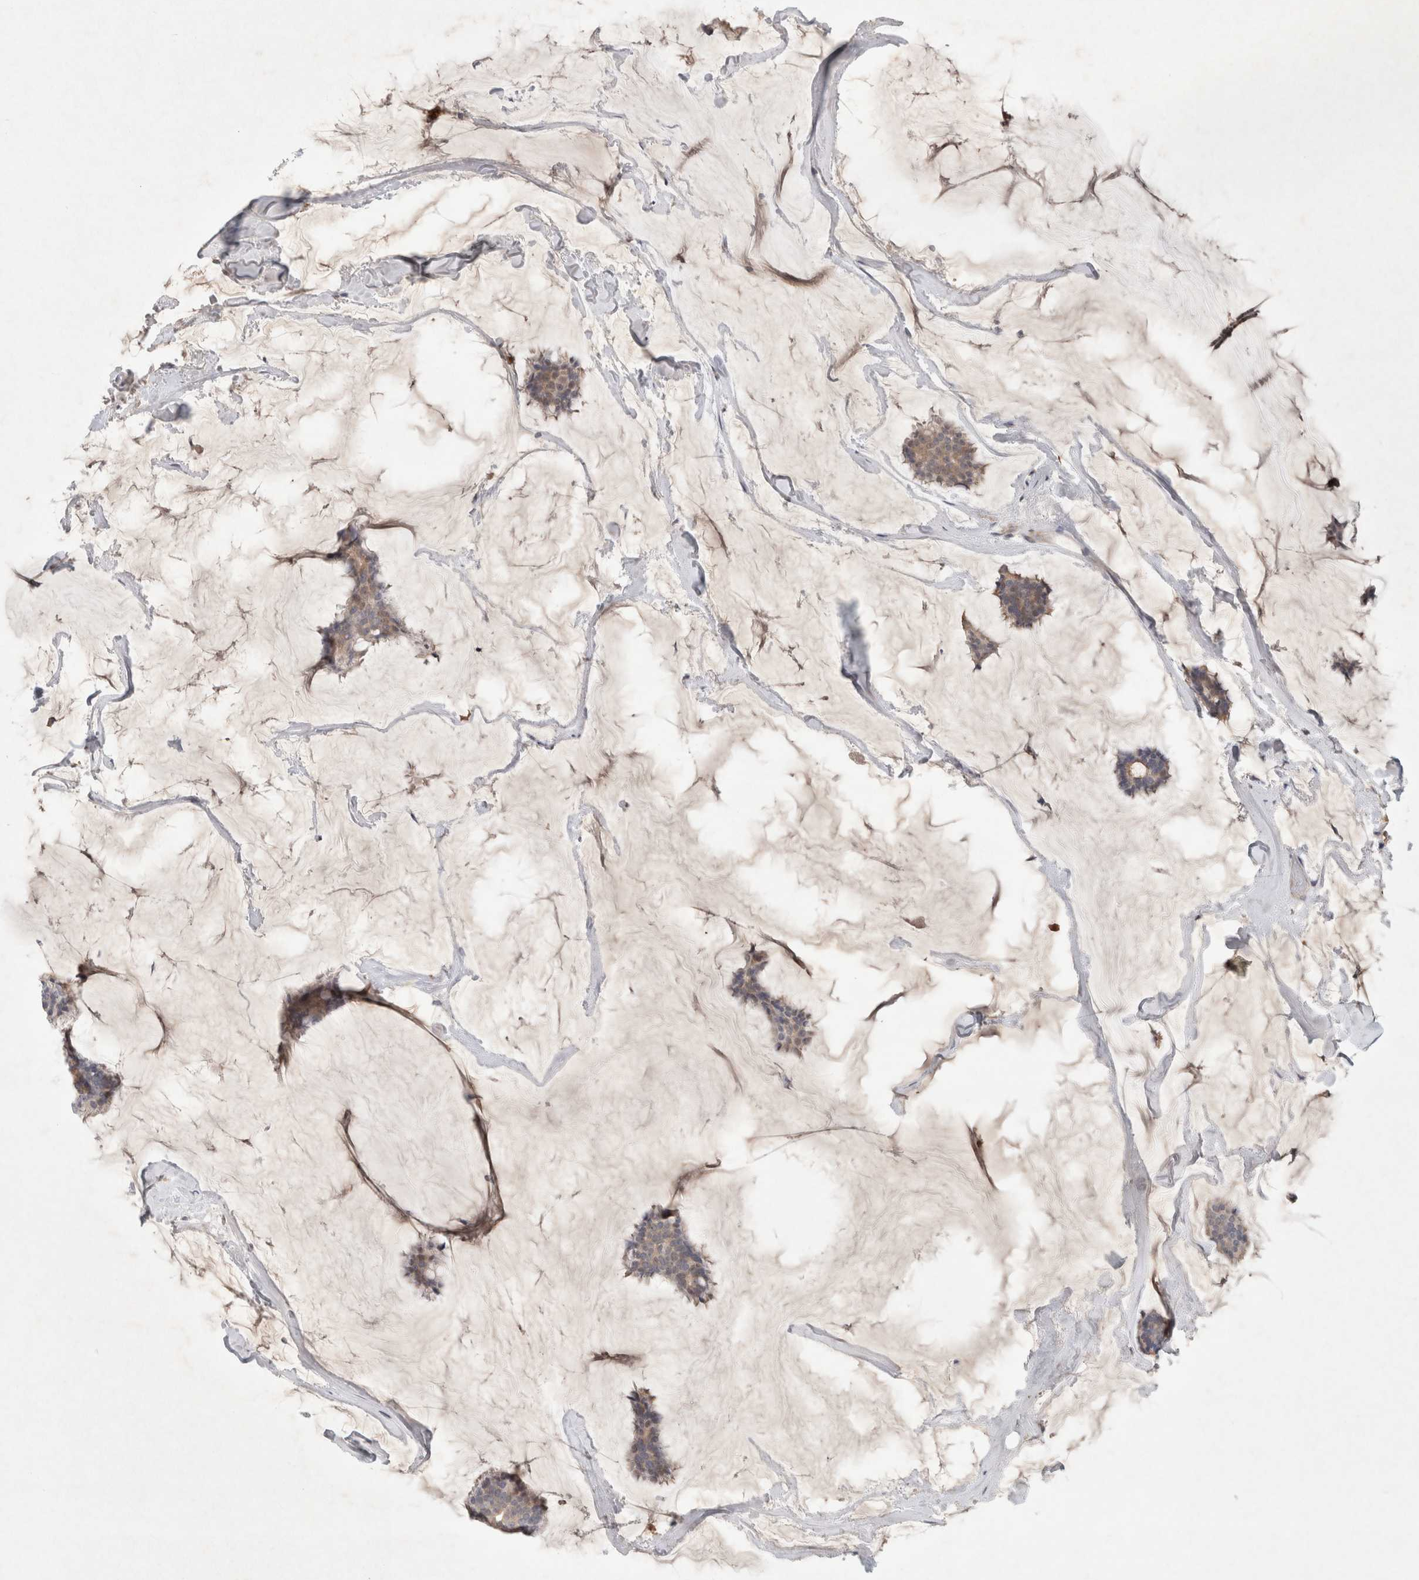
{"staining": {"intensity": "weak", "quantity": ">75%", "location": "cytoplasmic/membranous"}, "tissue": "breast cancer", "cell_type": "Tumor cells", "image_type": "cancer", "snomed": [{"axis": "morphology", "description": "Duct carcinoma"}, {"axis": "topography", "description": "Breast"}], "caption": "Immunohistochemical staining of human breast cancer reveals low levels of weak cytoplasmic/membranous protein expression in about >75% of tumor cells. (brown staining indicates protein expression, while blue staining denotes nuclei).", "gene": "RASAL2", "patient": {"sex": "female", "age": 93}}